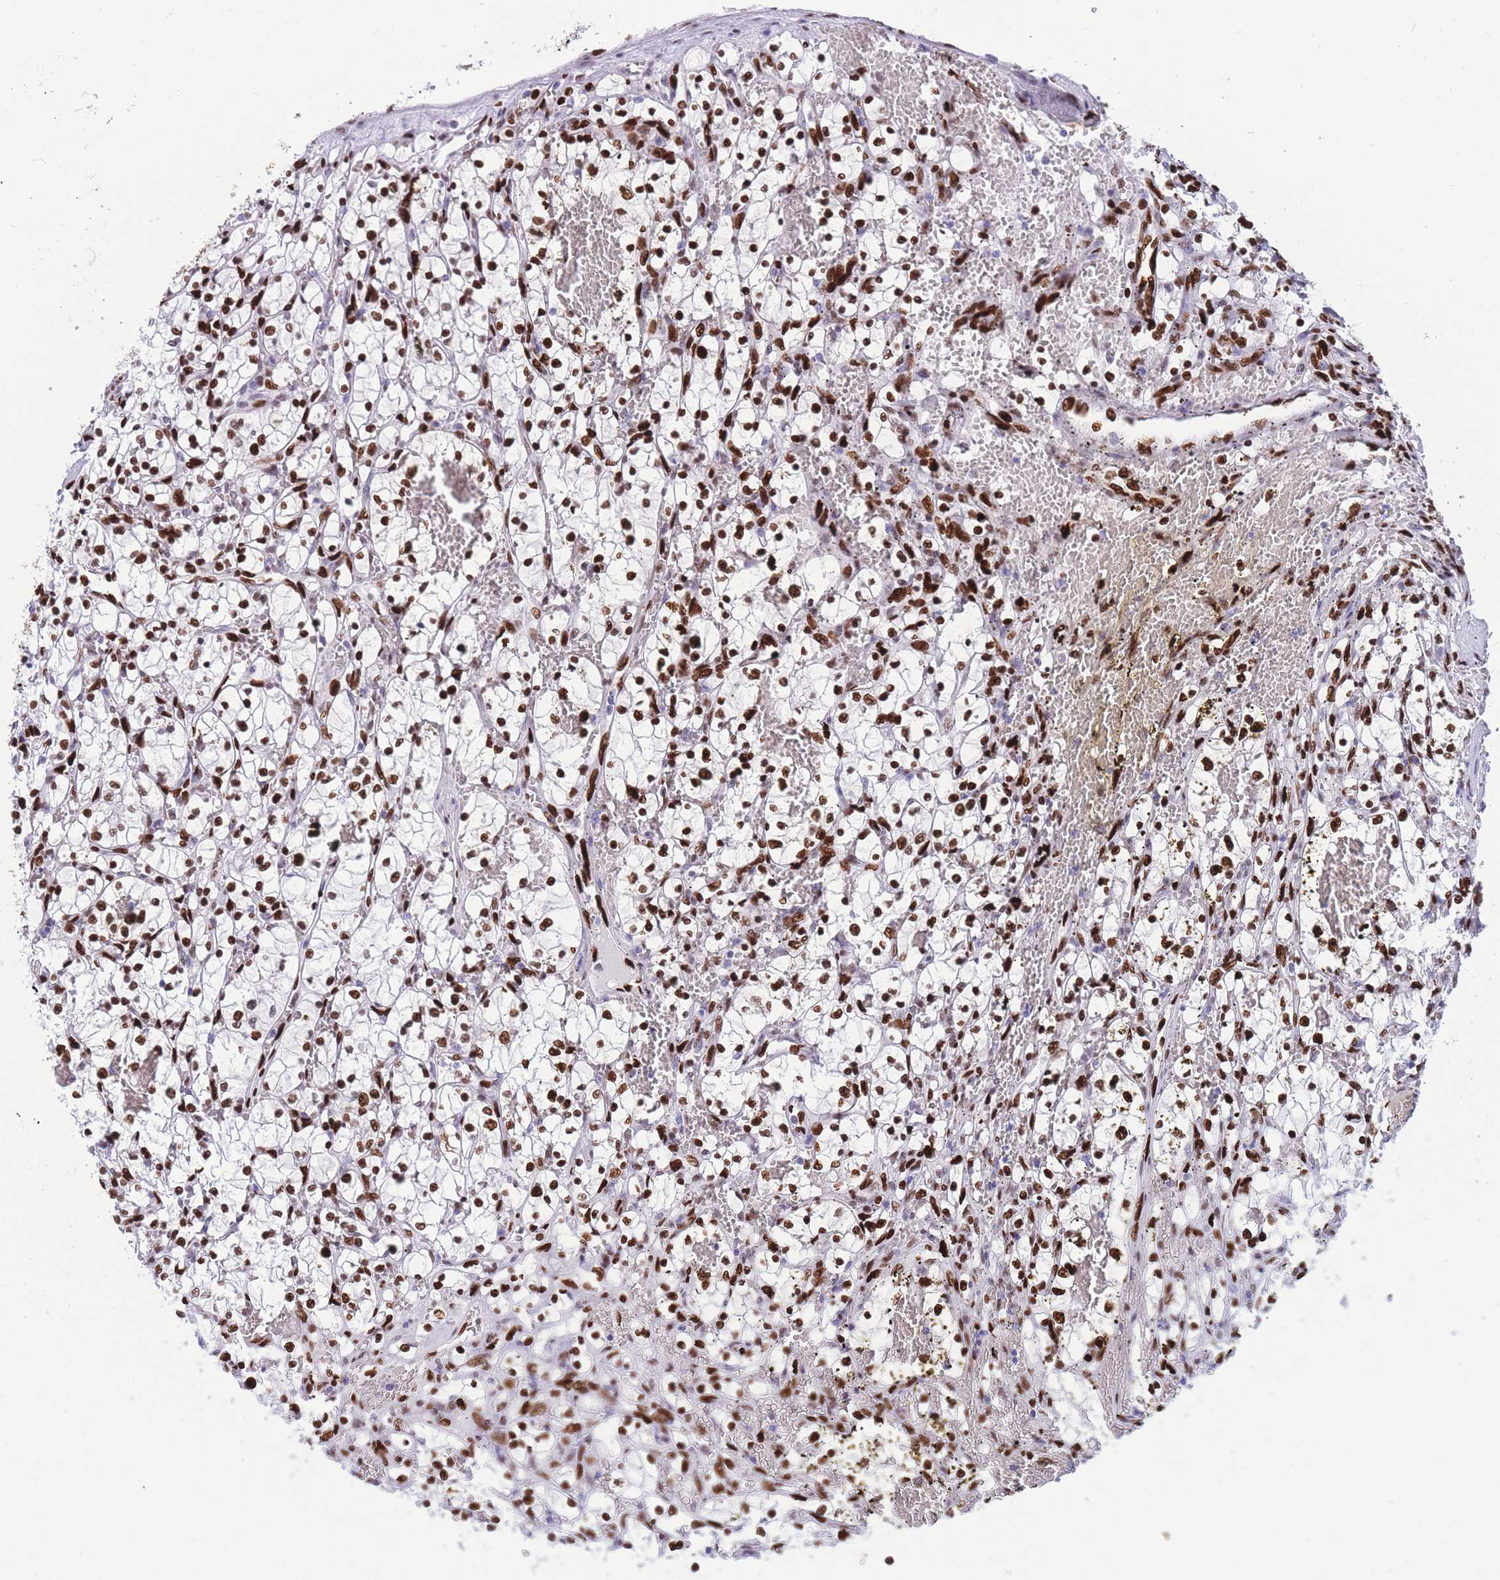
{"staining": {"intensity": "strong", "quantity": ">75%", "location": "nuclear"}, "tissue": "renal cancer", "cell_type": "Tumor cells", "image_type": "cancer", "snomed": [{"axis": "morphology", "description": "Adenocarcinoma, NOS"}, {"axis": "topography", "description": "Kidney"}], "caption": "About >75% of tumor cells in human renal adenocarcinoma reveal strong nuclear protein staining as visualized by brown immunohistochemical staining.", "gene": "NASP", "patient": {"sex": "female", "age": 69}}